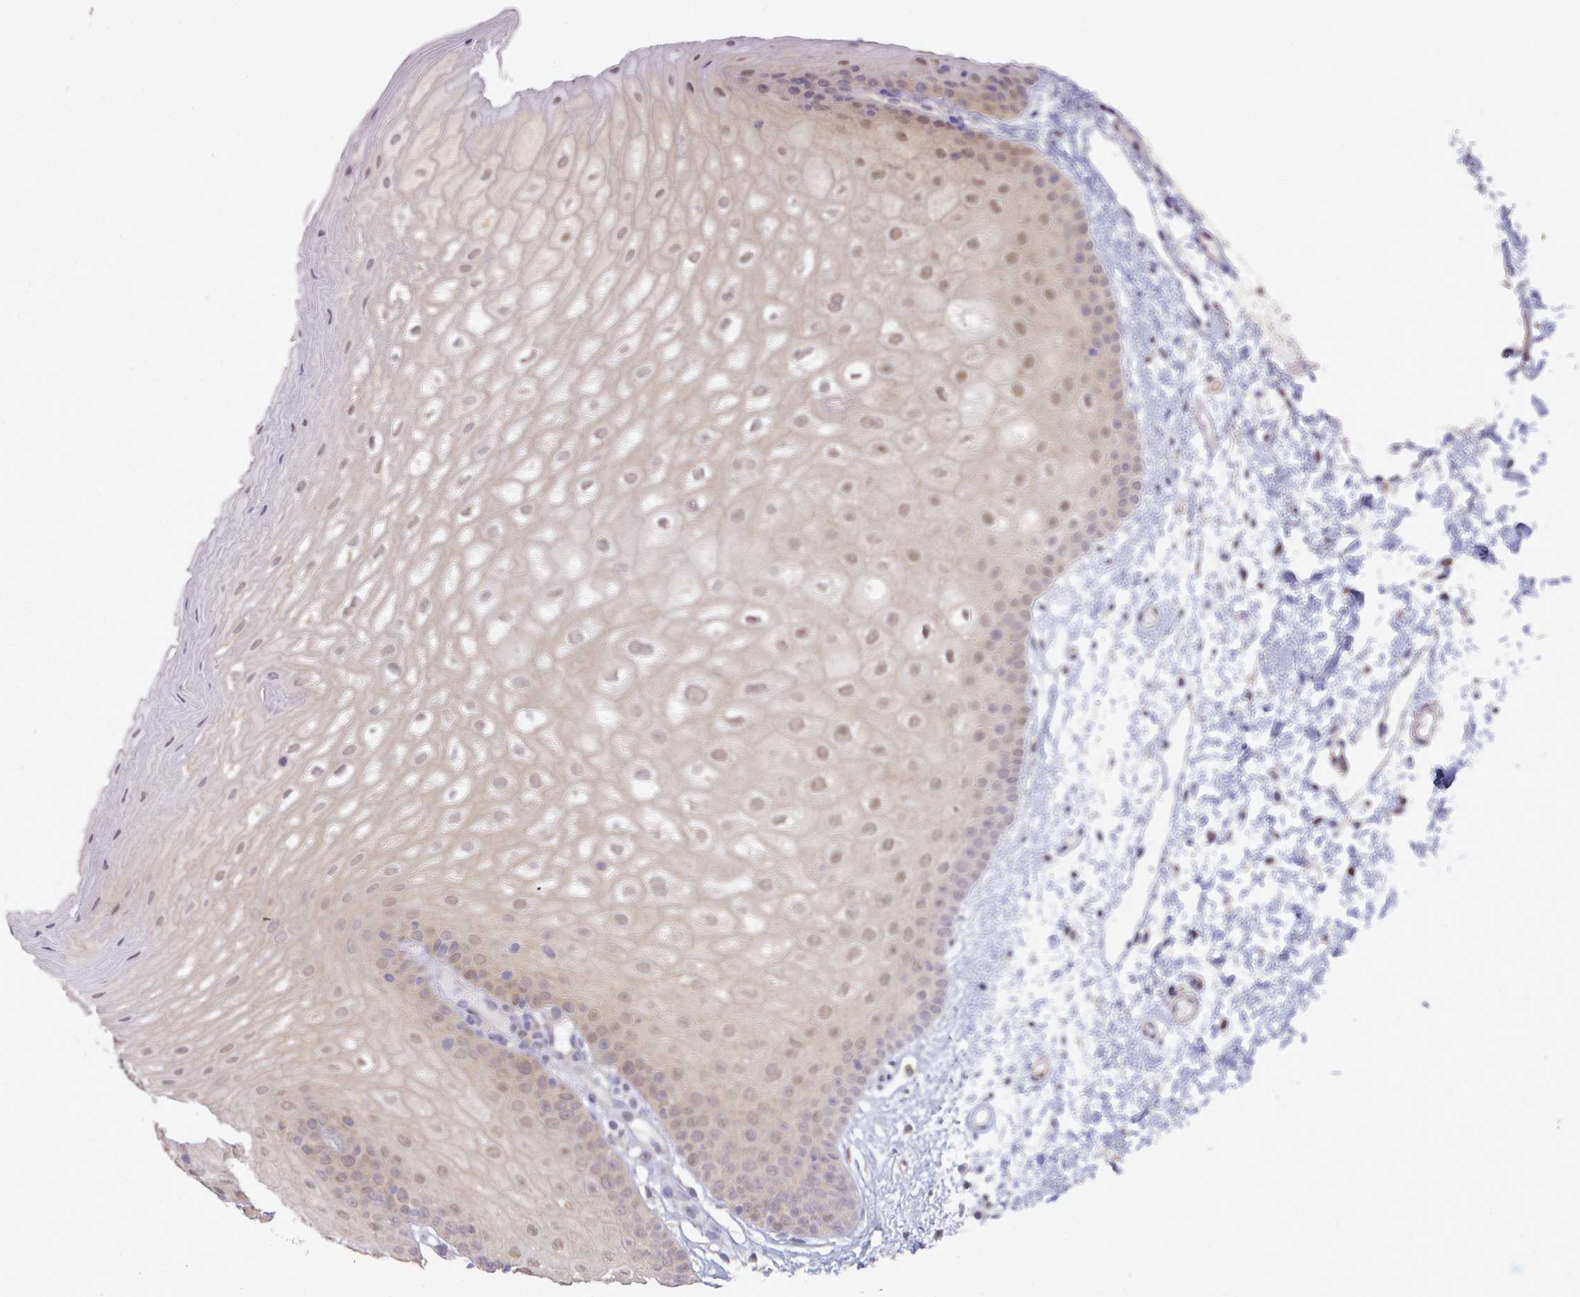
{"staining": {"intensity": "moderate", "quantity": "25%-75%", "location": "cytoplasmic/membranous,nuclear"}, "tissue": "oral mucosa", "cell_type": "Squamous epithelial cells", "image_type": "normal", "snomed": [{"axis": "morphology", "description": "Normal tissue, NOS"}, {"axis": "topography", "description": "Oral tissue"}], "caption": "Benign oral mucosa was stained to show a protein in brown. There is medium levels of moderate cytoplasmic/membranous,nuclear staining in about 25%-75% of squamous epithelial cells. The staining was performed using DAB, with brown indicating positive protein expression. Nuclei are stained blue with hematoxylin.", "gene": "CES3", "patient": {"sex": "female", "age": 67}}